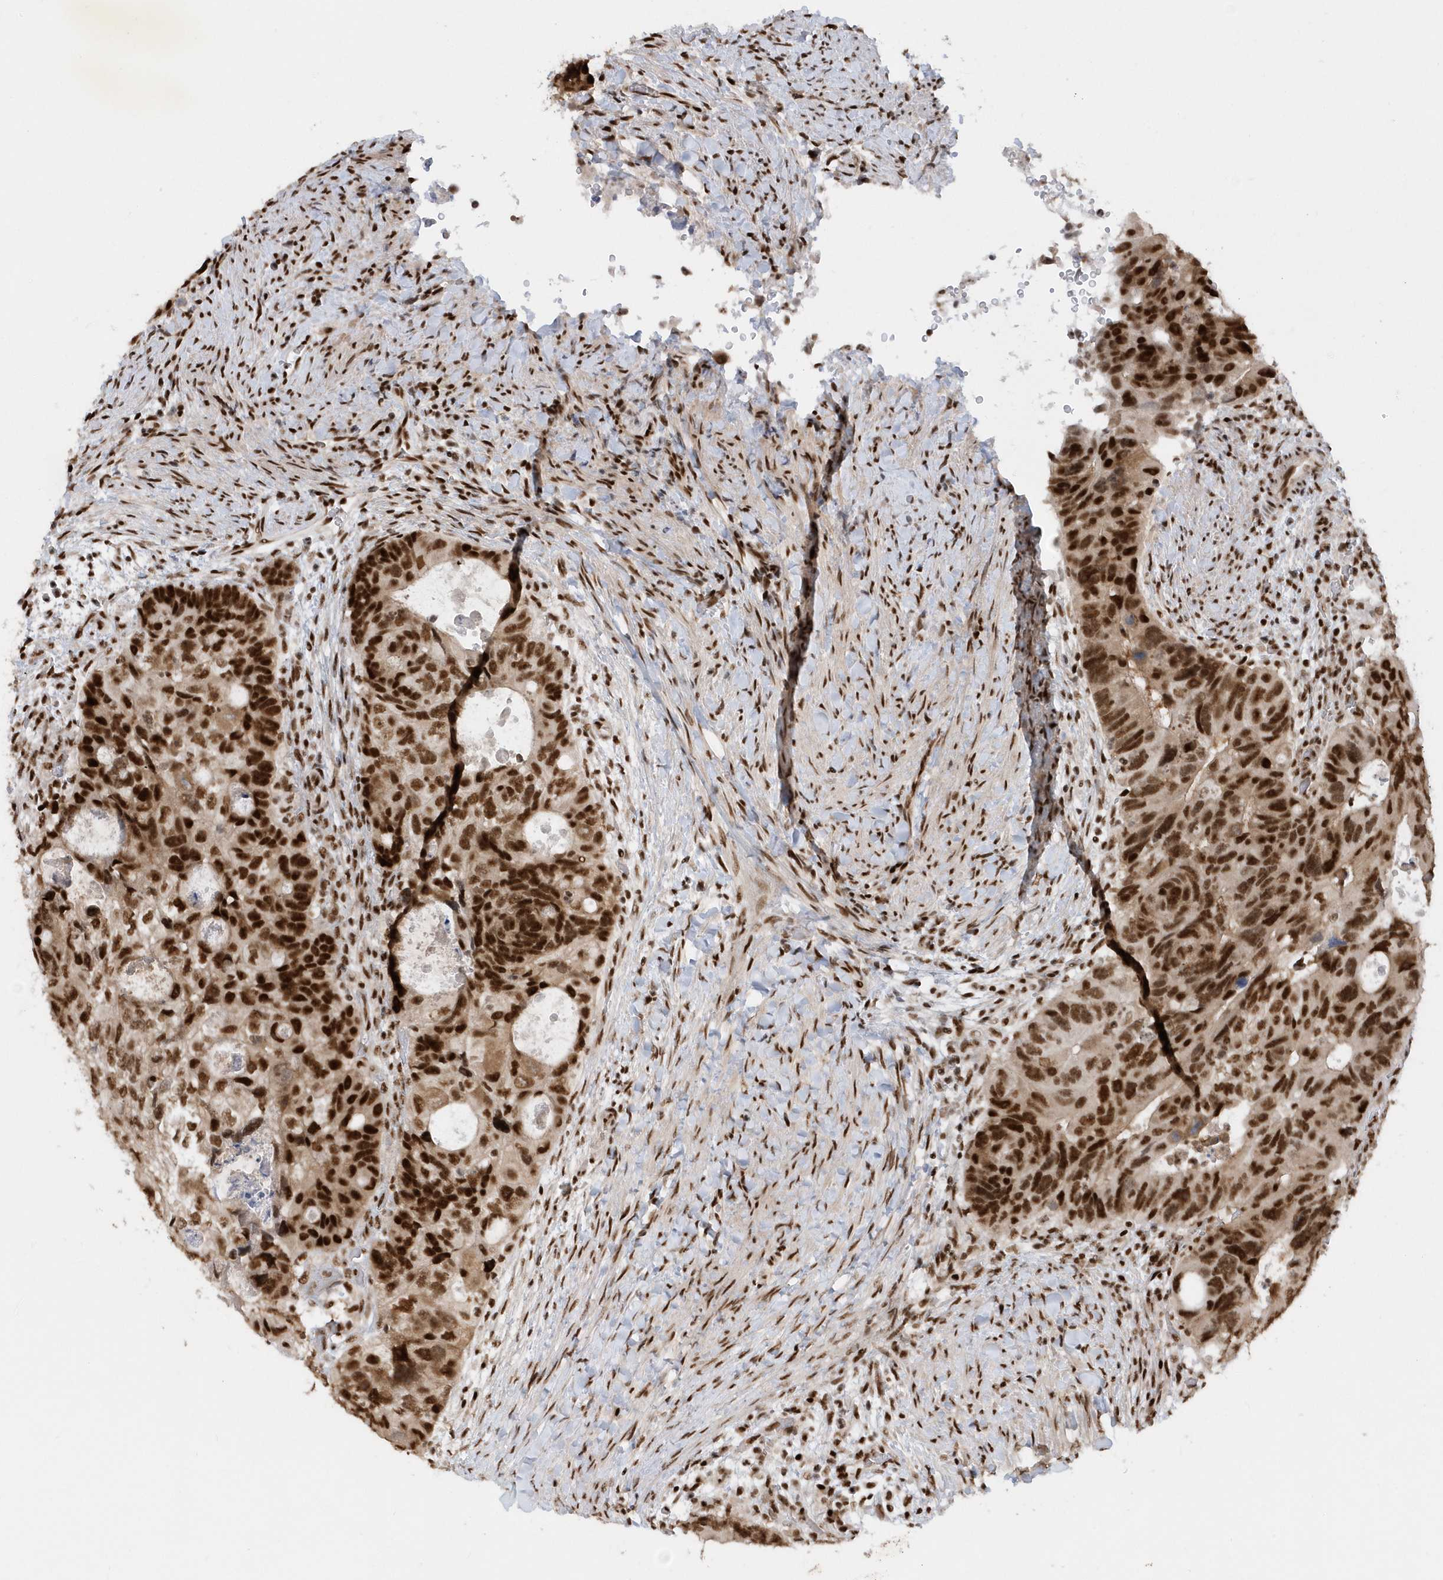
{"staining": {"intensity": "strong", "quantity": ">75%", "location": "nuclear"}, "tissue": "colorectal cancer", "cell_type": "Tumor cells", "image_type": "cancer", "snomed": [{"axis": "morphology", "description": "Adenocarcinoma, NOS"}, {"axis": "topography", "description": "Rectum"}], "caption": "A high amount of strong nuclear expression is appreciated in approximately >75% of tumor cells in colorectal cancer tissue.", "gene": "SEPHS1", "patient": {"sex": "male", "age": 59}}